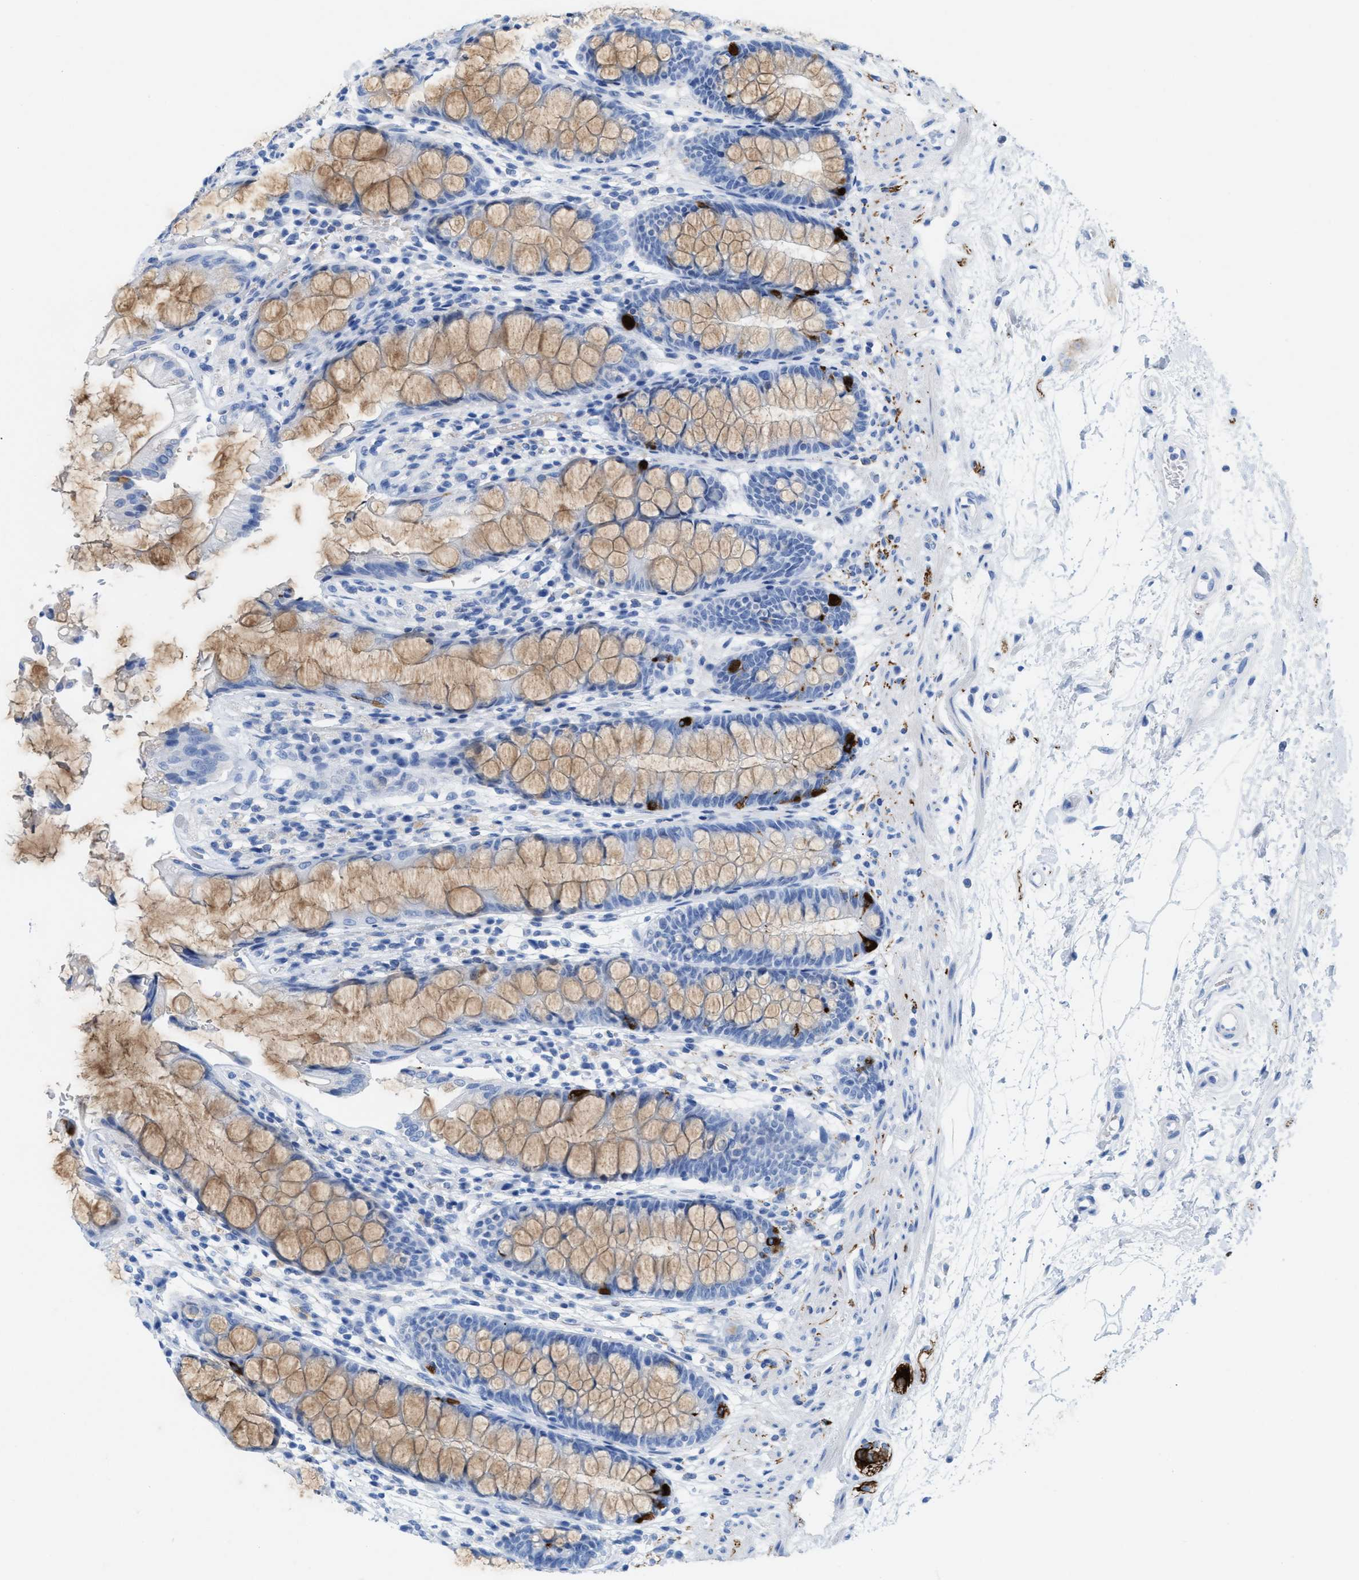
{"staining": {"intensity": "strong", "quantity": "<25%", "location": "cytoplasmic/membranous"}, "tissue": "rectum", "cell_type": "Glandular cells", "image_type": "normal", "snomed": [{"axis": "morphology", "description": "Normal tissue, NOS"}, {"axis": "topography", "description": "Rectum"}], "caption": "Immunohistochemical staining of benign human rectum demonstrates <25% levels of strong cytoplasmic/membranous protein staining in approximately <25% of glandular cells.", "gene": "ANKFN1", "patient": {"sex": "male", "age": 64}}